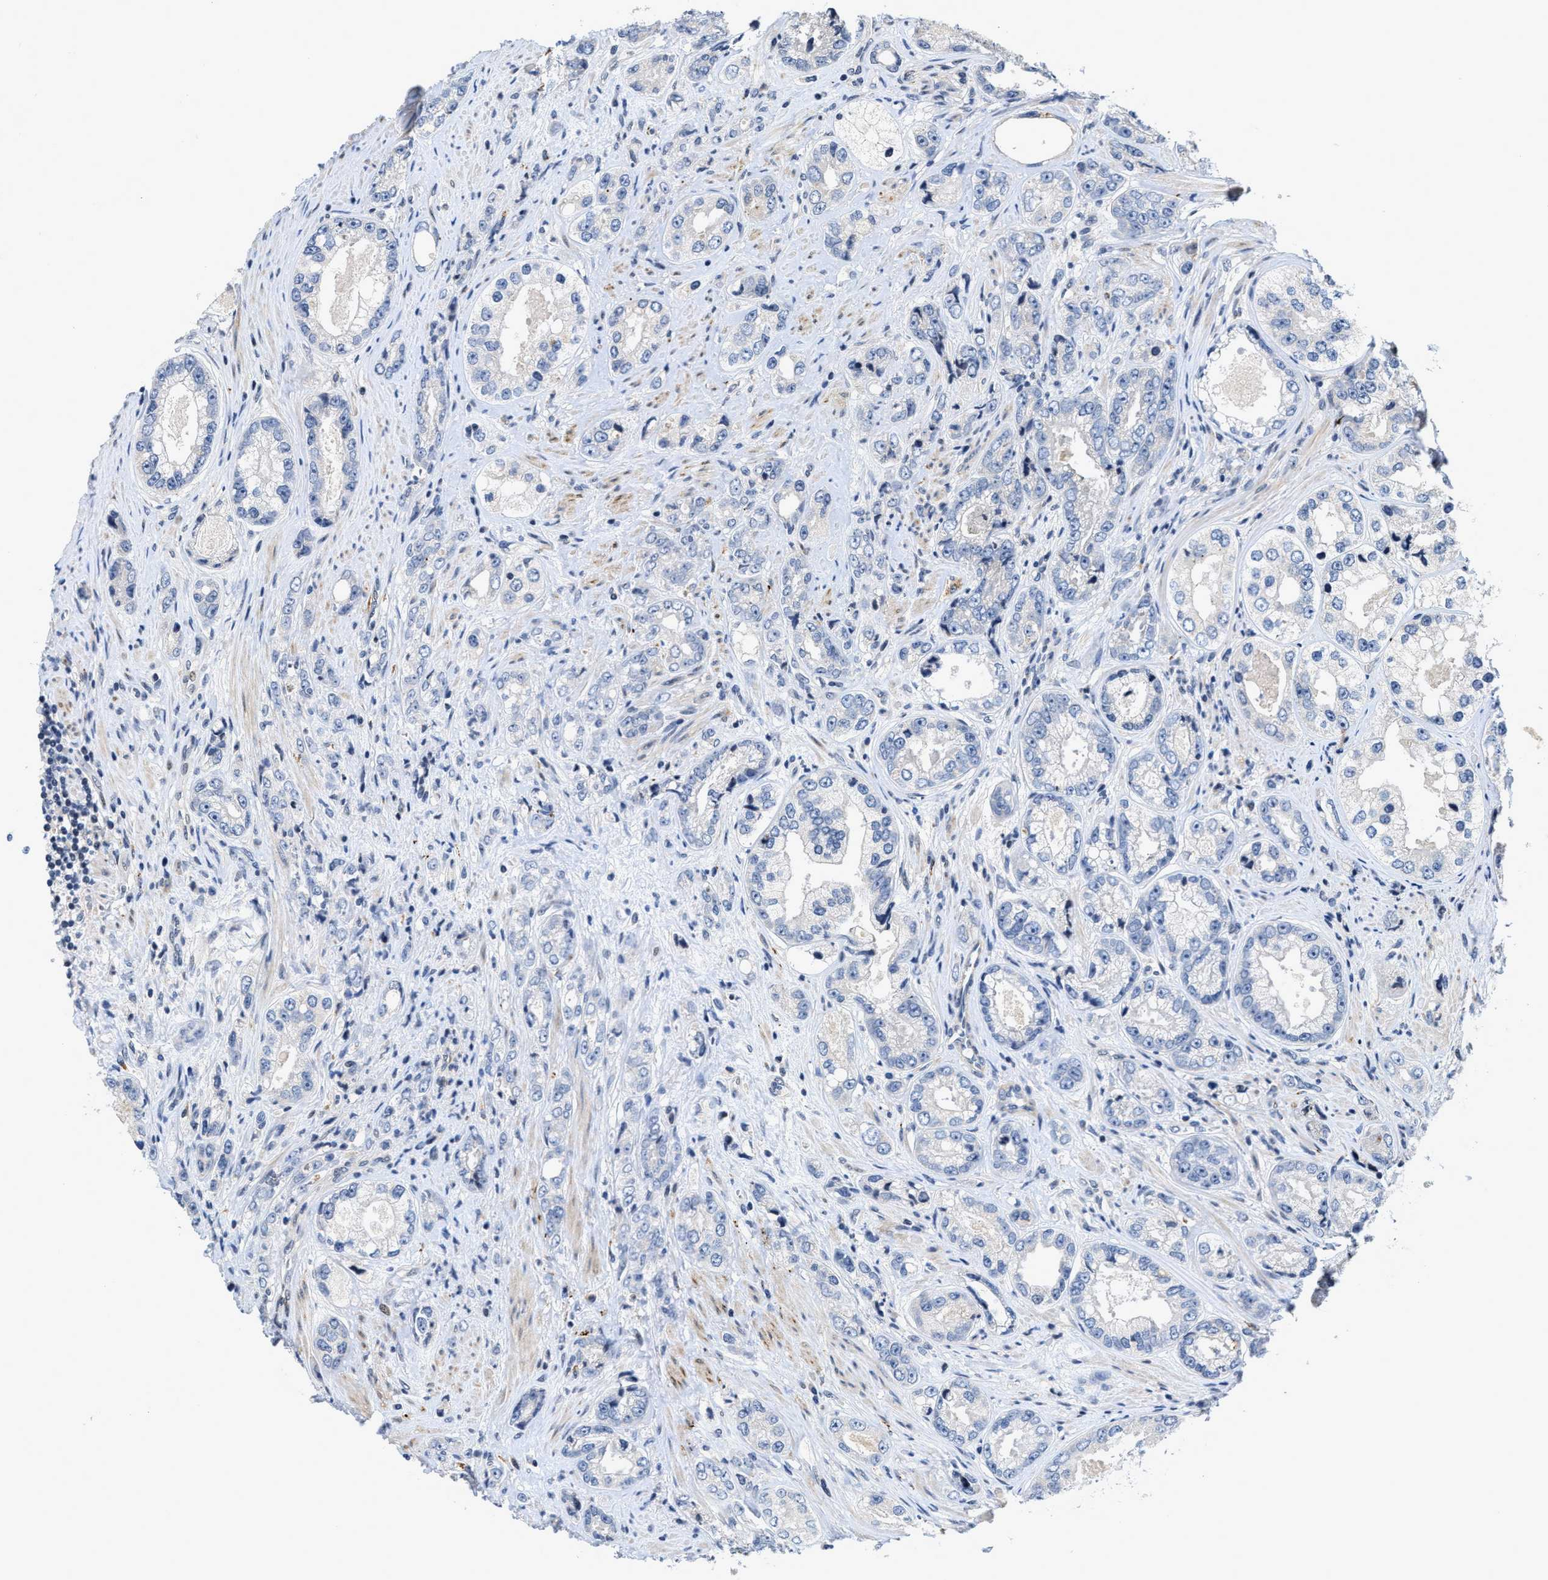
{"staining": {"intensity": "negative", "quantity": "none", "location": "none"}, "tissue": "prostate cancer", "cell_type": "Tumor cells", "image_type": "cancer", "snomed": [{"axis": "morphology", "description": "Adenocarcinoma, High grade"}, {"axis": "topography", "description": "Prostate"}], "caption": "Image shows no significant protein staining in tumor cells of prostate cancer. (DAB (3,3'-diaminobenzidine) IHC with hematoxylin counter stain).", "gene": "VIP", "patient": {"sex": "male", "age": 61}}